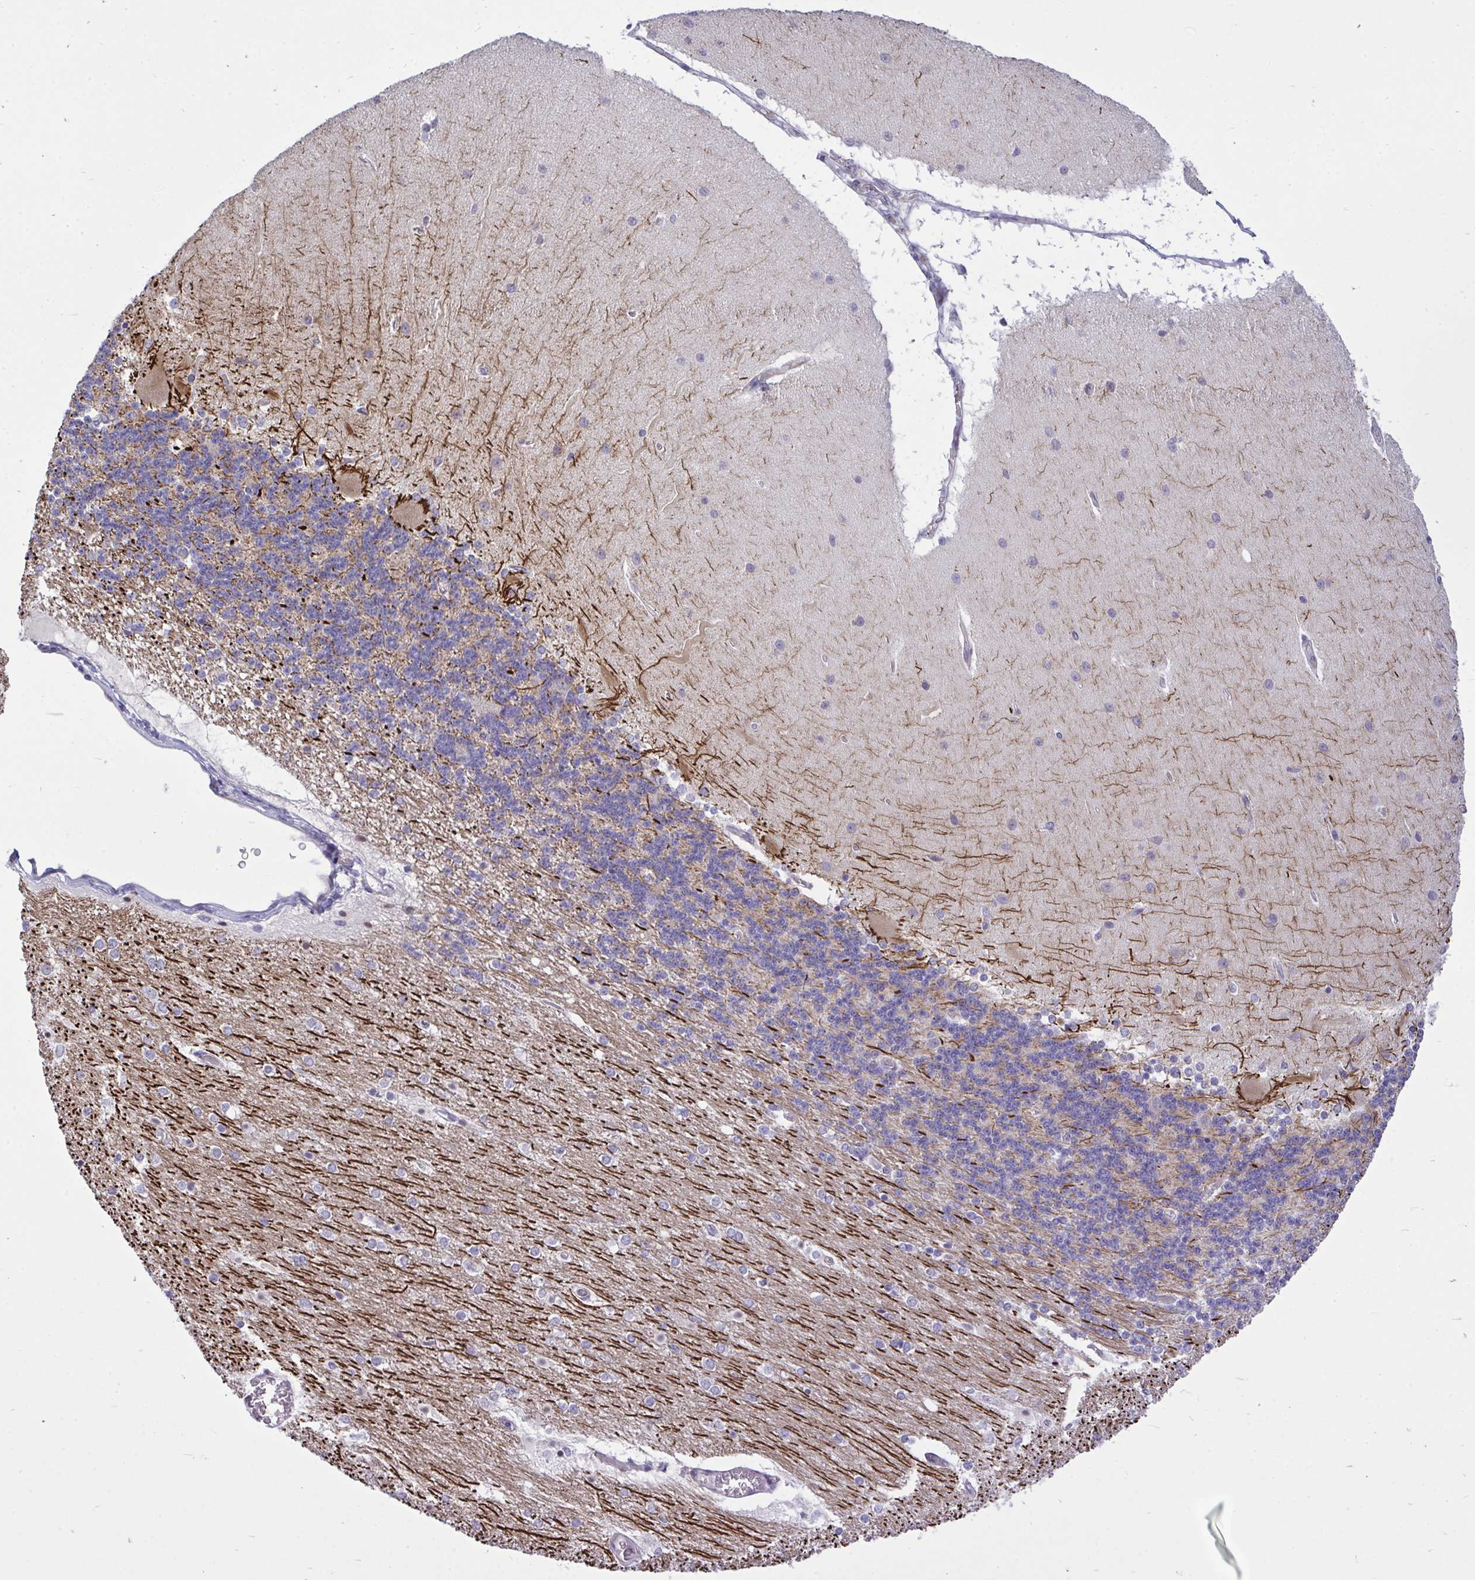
{"staining": {"intensity": "negative", "quantity": "none", "location": "none"}, "tissue": "cerebellum", "cell_type": "Cells in granular layer", "image_type": "normal", "snomed": [{"axis": "morphology", "description": "Normal tissue, NOS"}, {"axis": "topography", "description": "Cerebellum"}], "caption": "Immunohistochemistry of unremarkable cerebellum shows no expression in cells in granular layer. Nuclei are stained in blue.", "gene": "HMBOX1", "patient": {"sex": "female", "age": 54}}